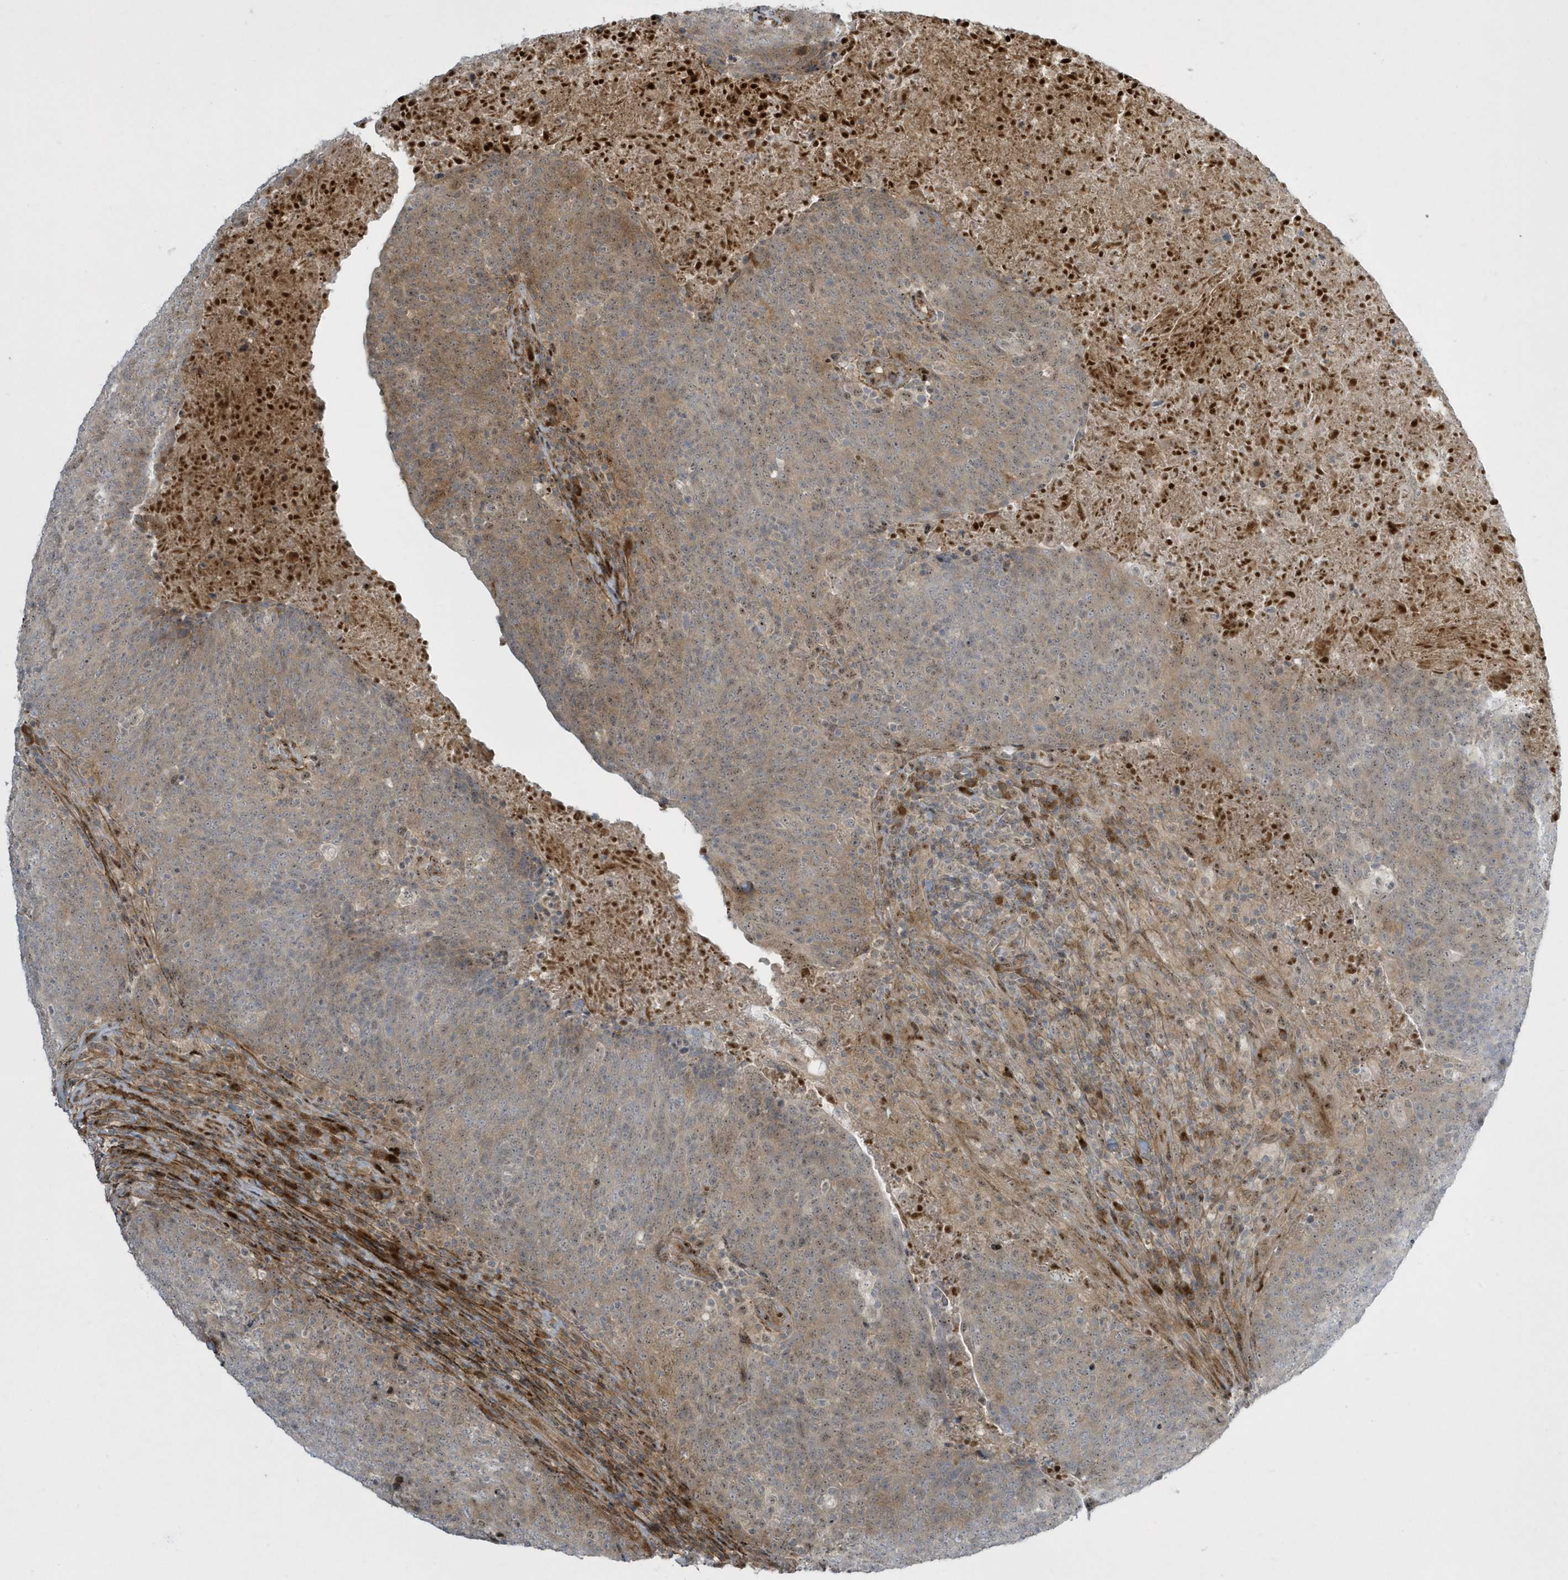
{"staining": {"intensity": "moderate", "quantity": "25%-75%", "location": "cytoplasmic/membranous"}, "tissue": "head and neck cancer", "cell_type": "Tumor cells", "image_type": "cancer", "snomed": [{"axis": "morphology", "description": "Squamous cell carcinoma, NOS"}, {"axis": "morphology", "description": "Squamous cell carcinoma, metastatic, NOS"}, {"axis": "topography", "description": "Lymph node"}, {"axis": "topography", "description": "Head-Neck"}], "caption": "A brown stain shows moderate cytoplasmic/membranous positivity of a protein in head and neck cancer tumor cells.", "gene": "MASP2", "patient": {"sex": "male", "age": 62}}